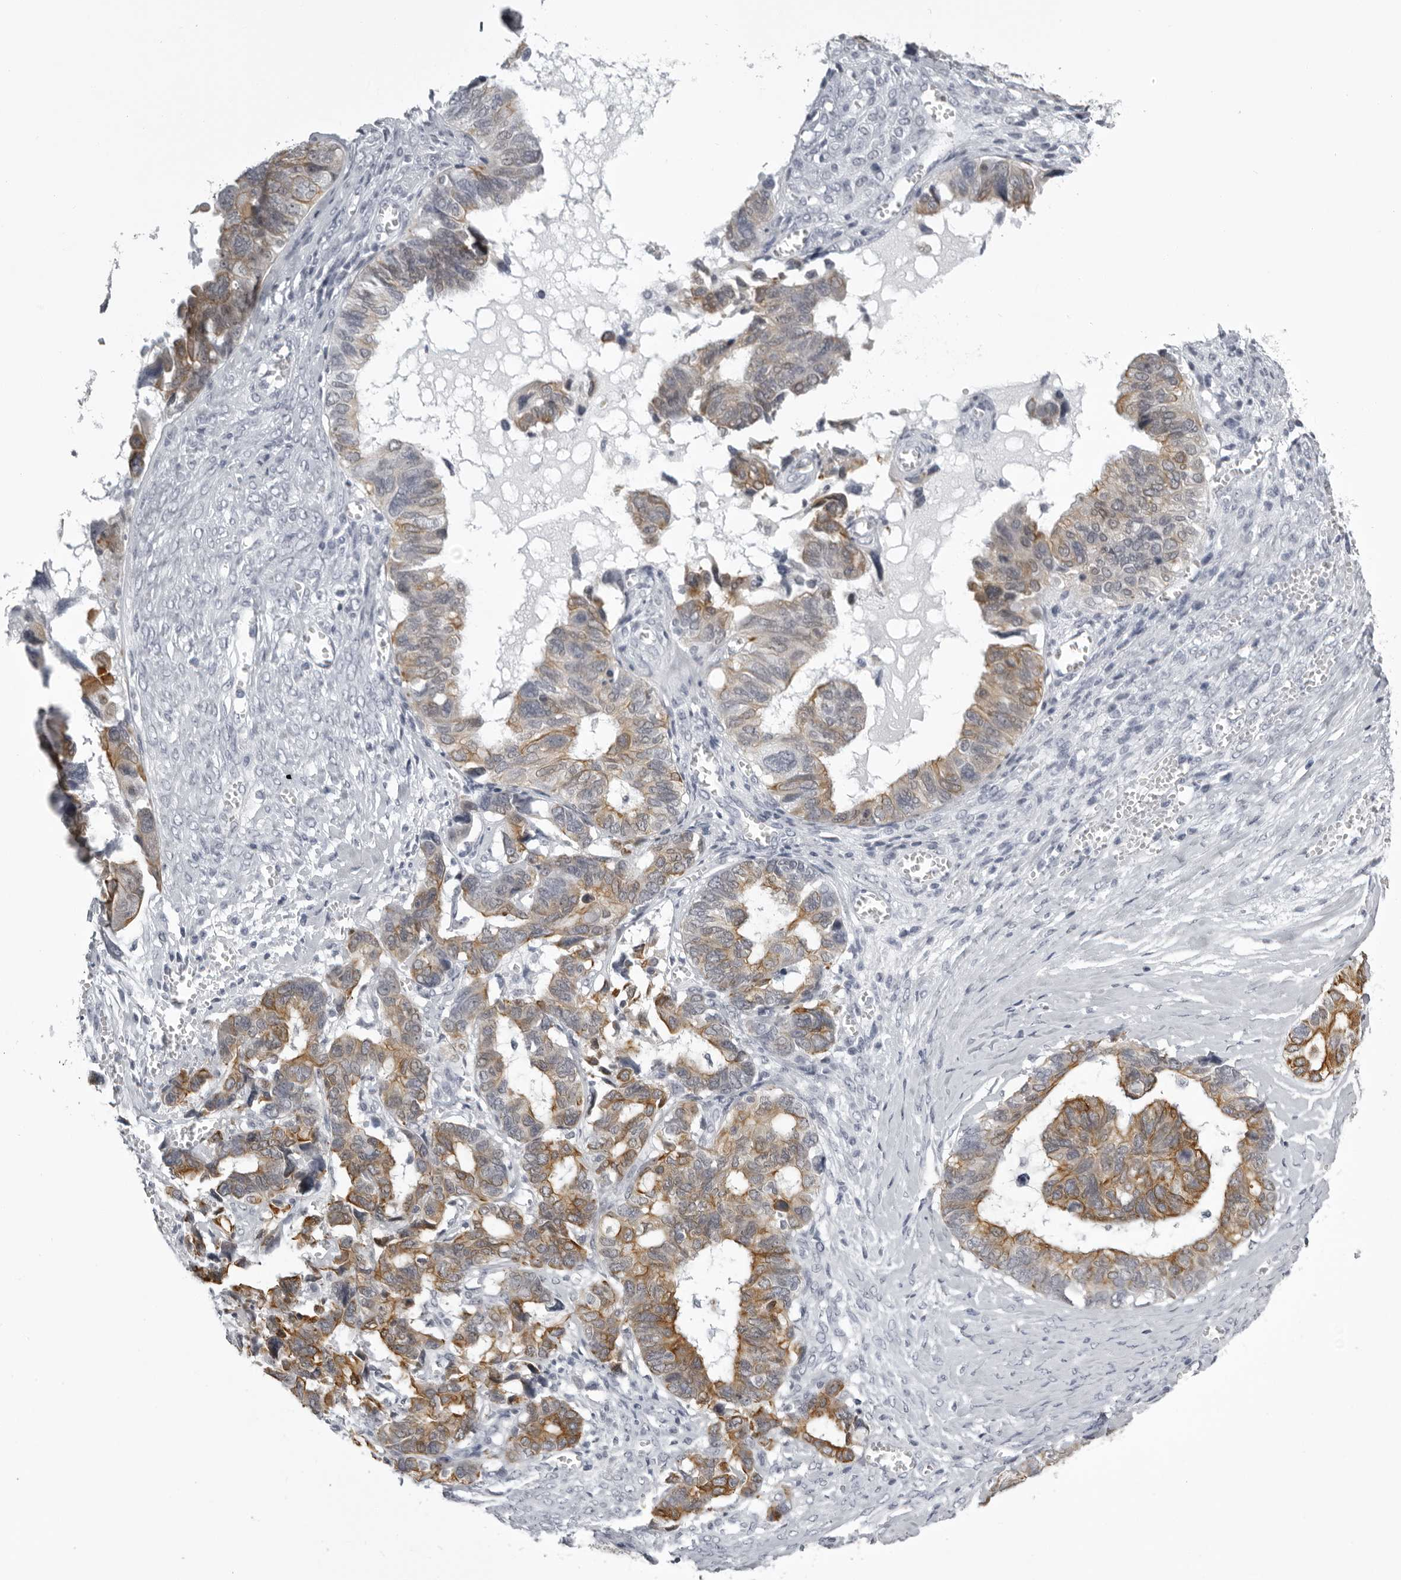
{"staining": {"intensity": "moderate", "quantity": ">75%", "location": "cytoplasmic/membranous"}, "tissue": "ovarian cancer", "cell_type": "Tumor cells", "image_type": "cancer", "snomed": [{"axis": "morphology", "description": "Cystadenocarcinoma, serous, NOS"}, {"axis": "topography", "description": "Ovary"}], "caption": "Human ovarian cancer stained with a protein marker exhibits moderate staining in tumor cells.", "gene": "UROD", "patient": {"sex": "female", "age": 79}}